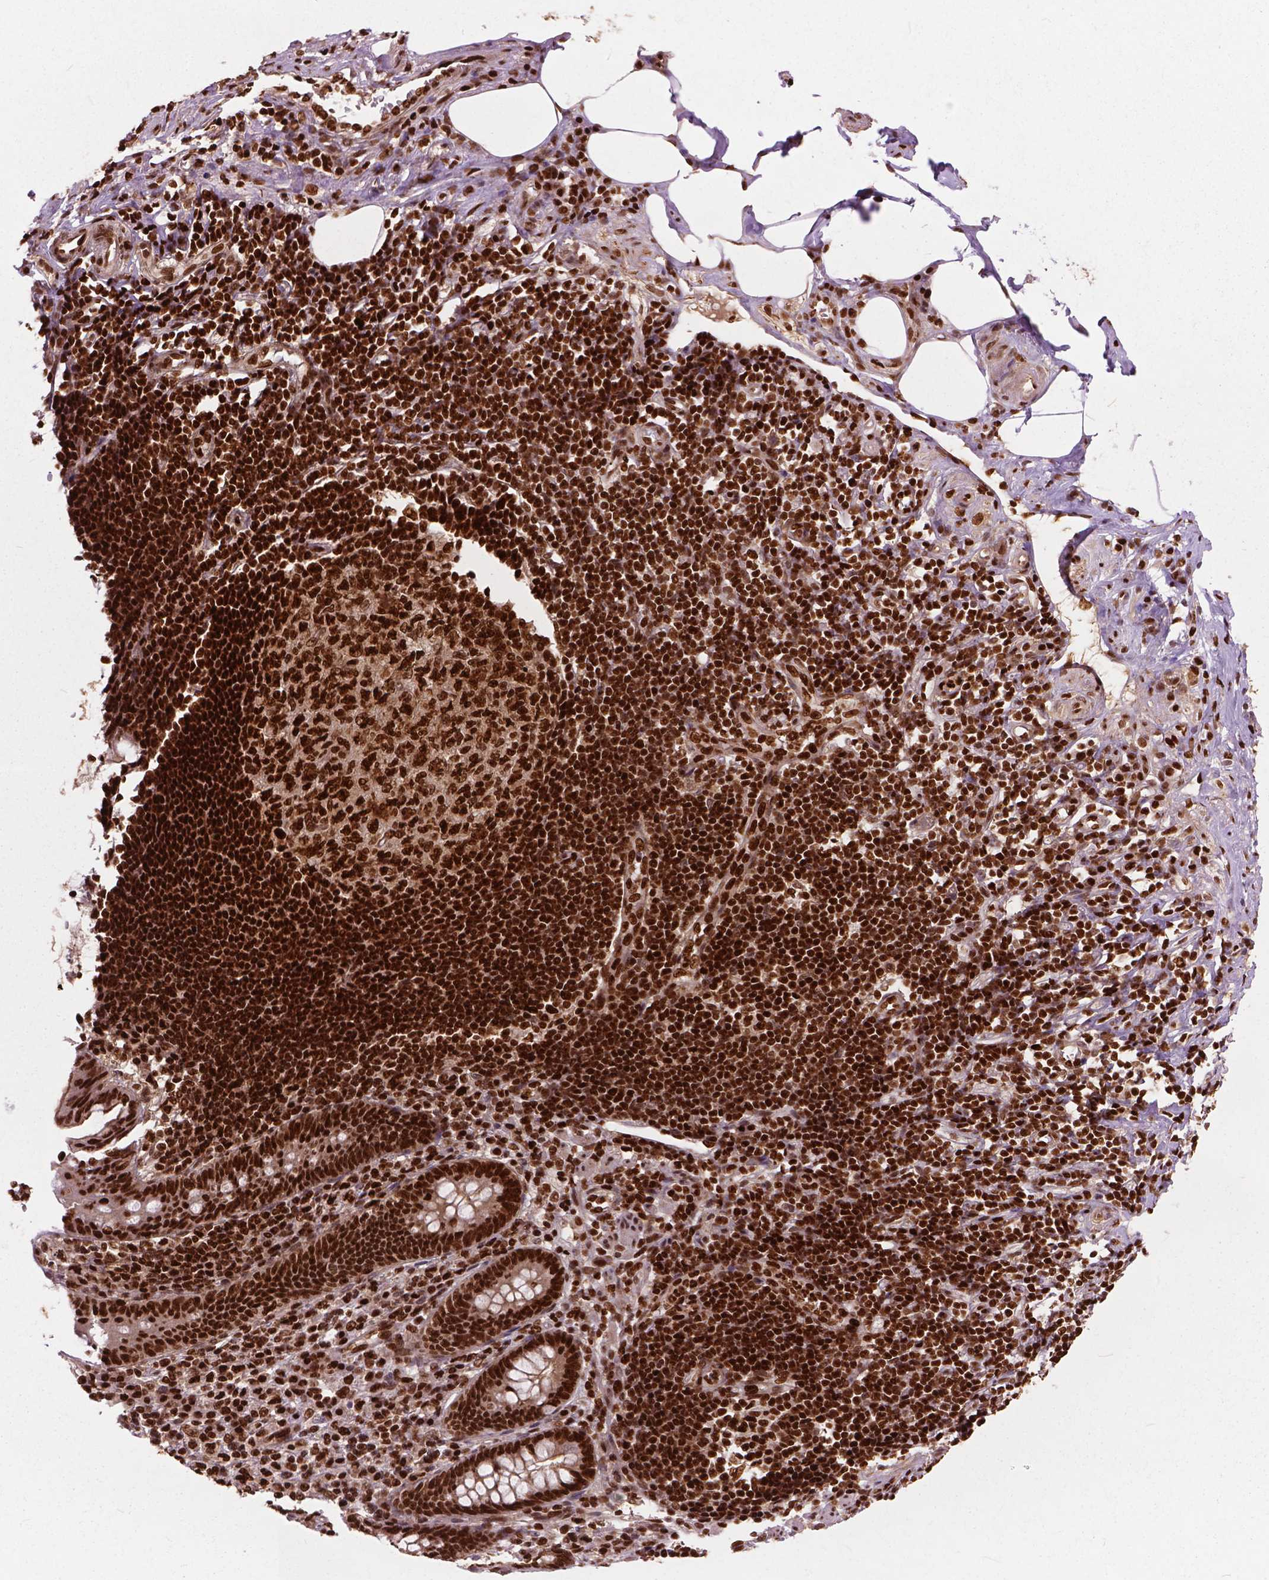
{"staining": {"intensity": "strong", "quantity": ">75%", "location": "nuclear"}, "tissue": "appendix", "cell_type": "Glandular cells", "image_type": "normal", "snomed": [{"axis": "morphology", "description": "Normal tissue, NOS"}, {"axis": "topography", "description": "Appendix"}], "caption": "Appendix stained with a brown dye reveals strong nuclear positive expression in about >75% of glandular cells.", "gene": "ANP32A", "patient": {"sex": "female", "age": 57}}